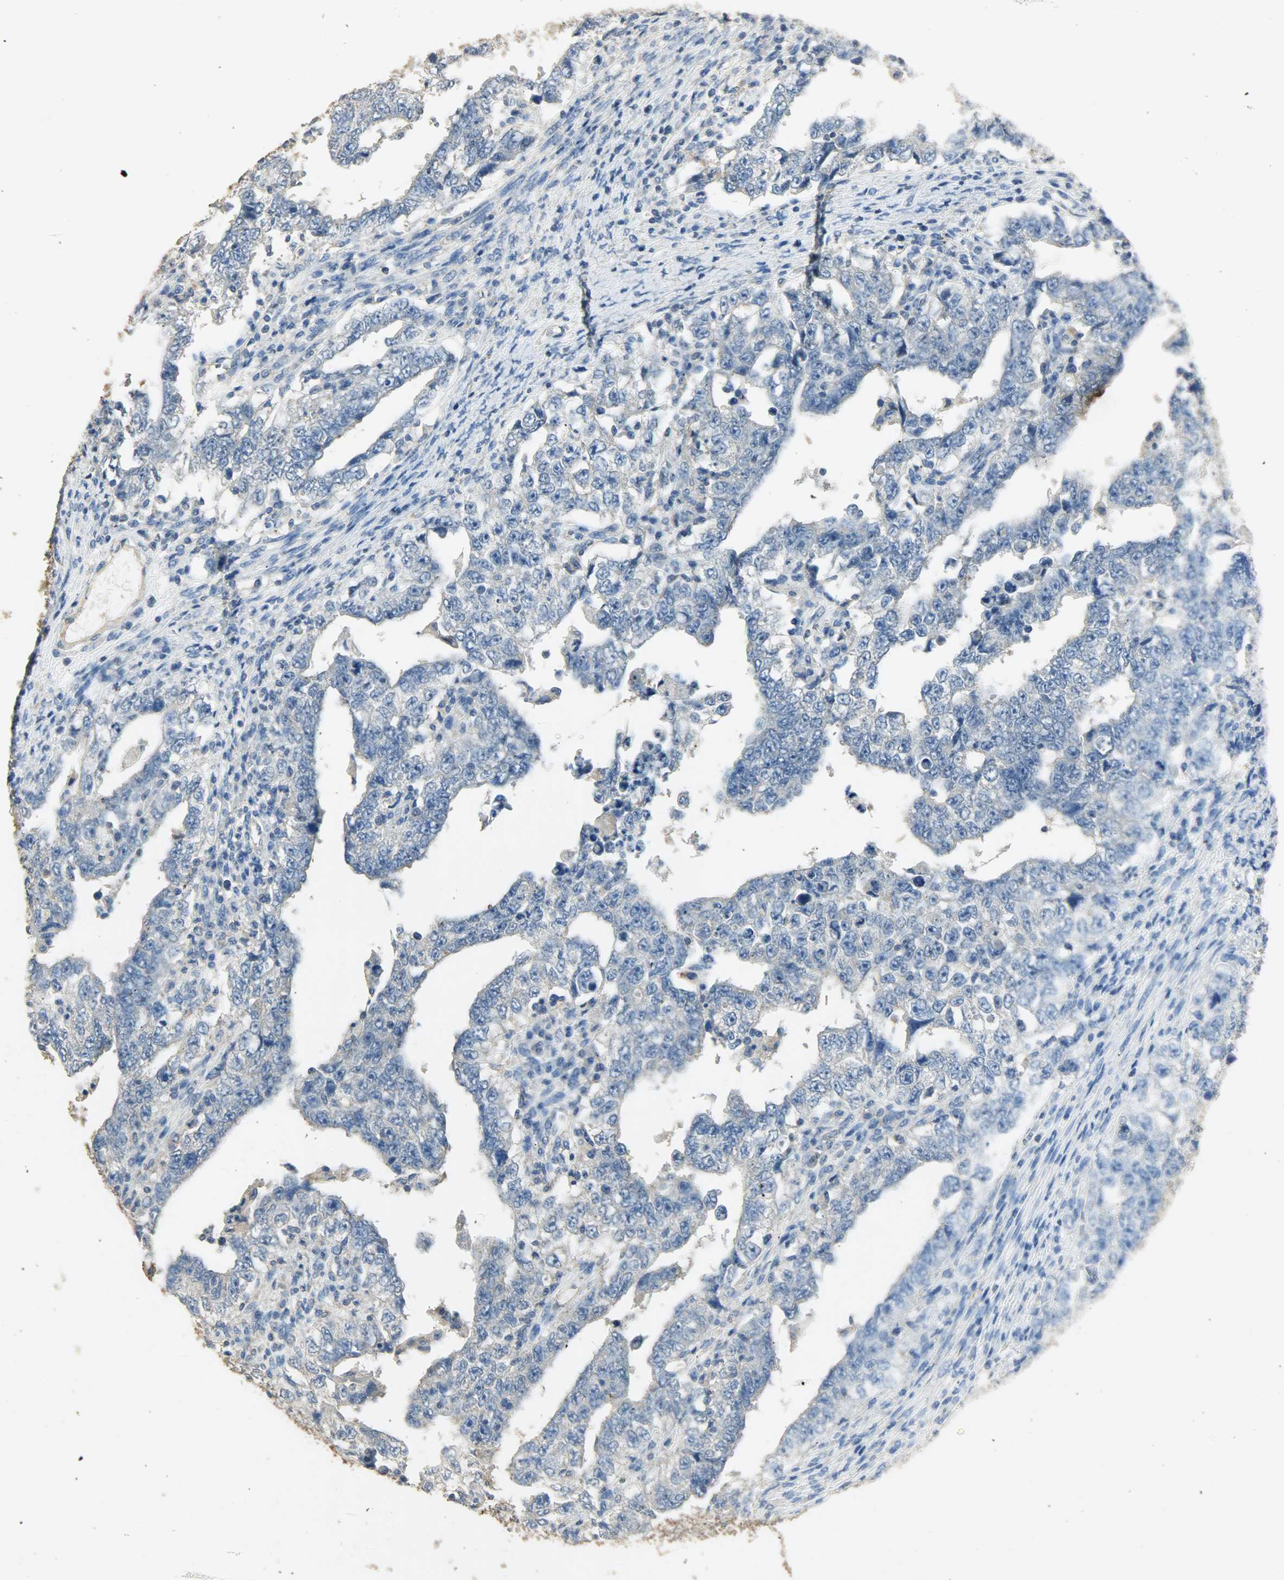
{"staining": {"intensity": "negative", "quantity": "none", "location": "none"}, "tissue": "testis cancer", "cell_type": "Tumor cells", "image_type": "cancer", "snomed": [{"axis": "morphology", "description": "Carcinoma, Embryonal, NOS"}, {"axis": "topography", "description": "Testis"}], "caption": "High power microscopy photomicrograph of an immunohistochemistry histopathology image of testis cancer, revealing no significant expression in tumor cells.", "gene": "ASB9", "patient": {"sex": "male", "age": 26}}